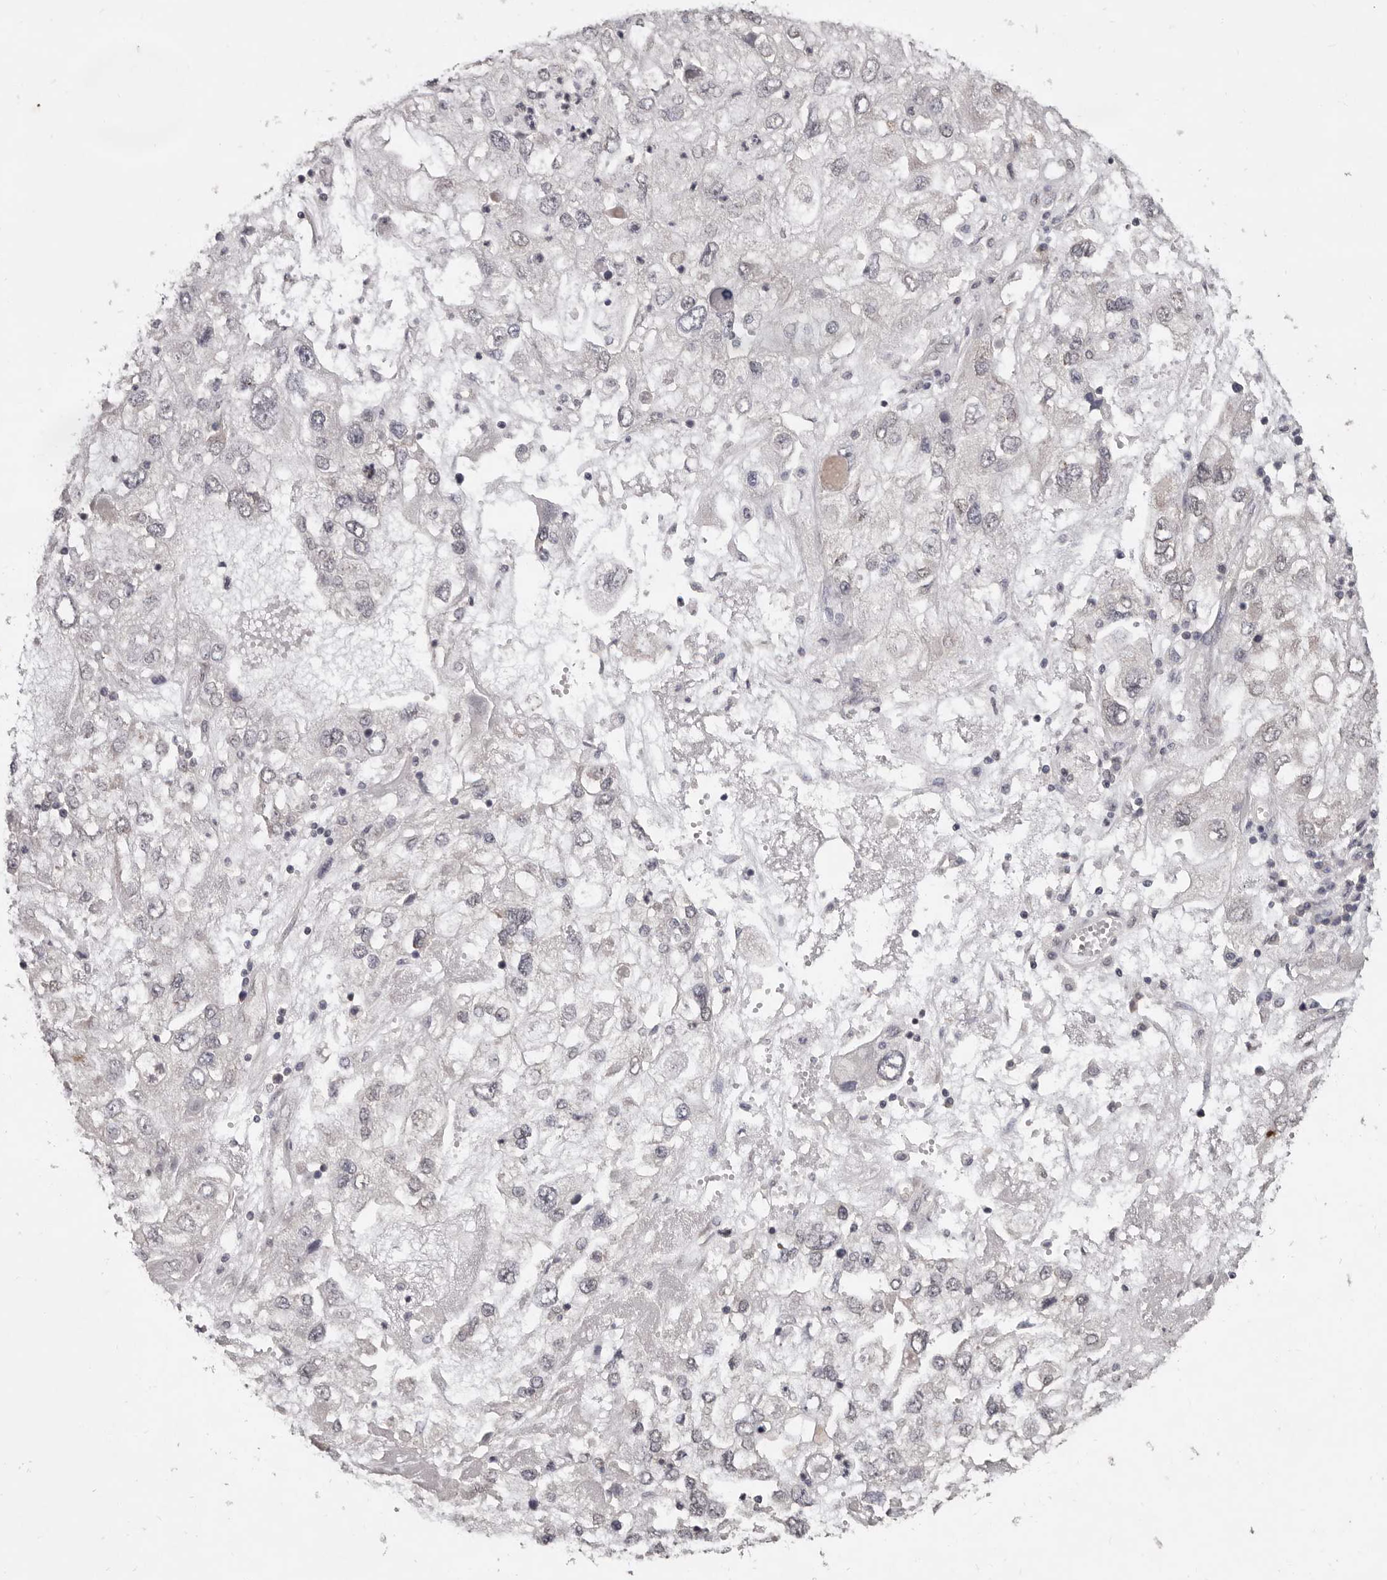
{"staining": {"intensity": "negative", "quantity": "none", "location": "none"}, "tissue": "endometrial cancer", "cell_type": "Tumor cells", "image_type": "cancer", "snomed": [{"axis": "morphology", "description": "Adenocarcinoma, NOS"}, {"axis": "topography", "description": "Endometrium"}], "caption": "Tumor cells show no significant protein positivity in endometrial adenocarcinoma.", "gene": "LINGO2", "patient": {"sex": "female", "age": 49}}